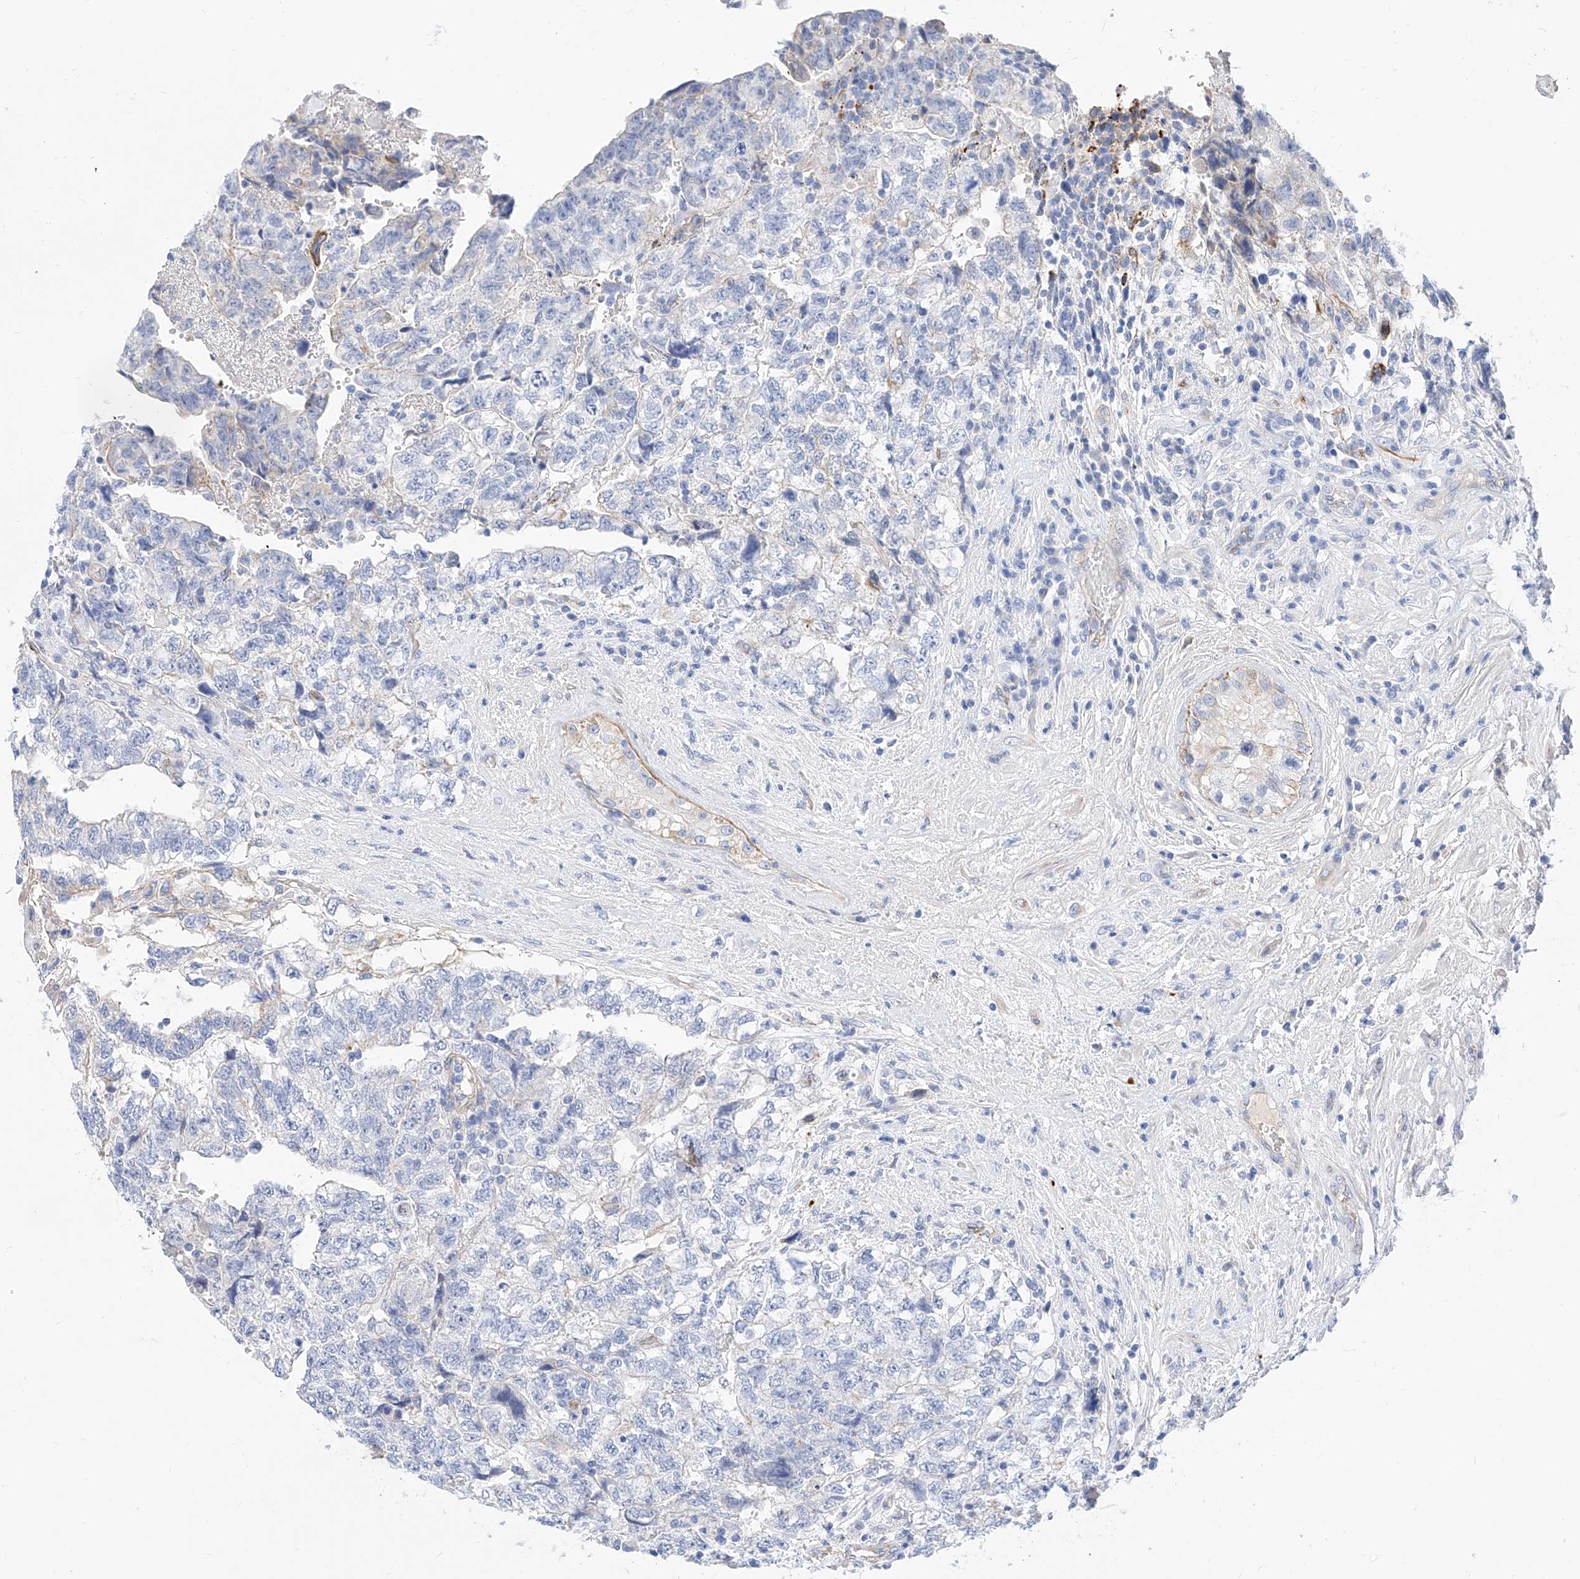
{"staining": {"intensity": "negative", "quantity": "none", "location": "none"}, "tissue": "testis cancer", "cell_type": "Tumor cells", "image_type": "cancer", "snomed": [{"axis": "morphology", "description": "Carcinoma, Embryonal, NOS"}, {"axis": "topography", "description": "Testis"}], "caption": "Human testis cancer stained for a protein using immunohistochemistry (IHC) reveals no expression in tumor cells.", "gene": "SBSPON", "patient": {"sex": "male", "age": 36}}